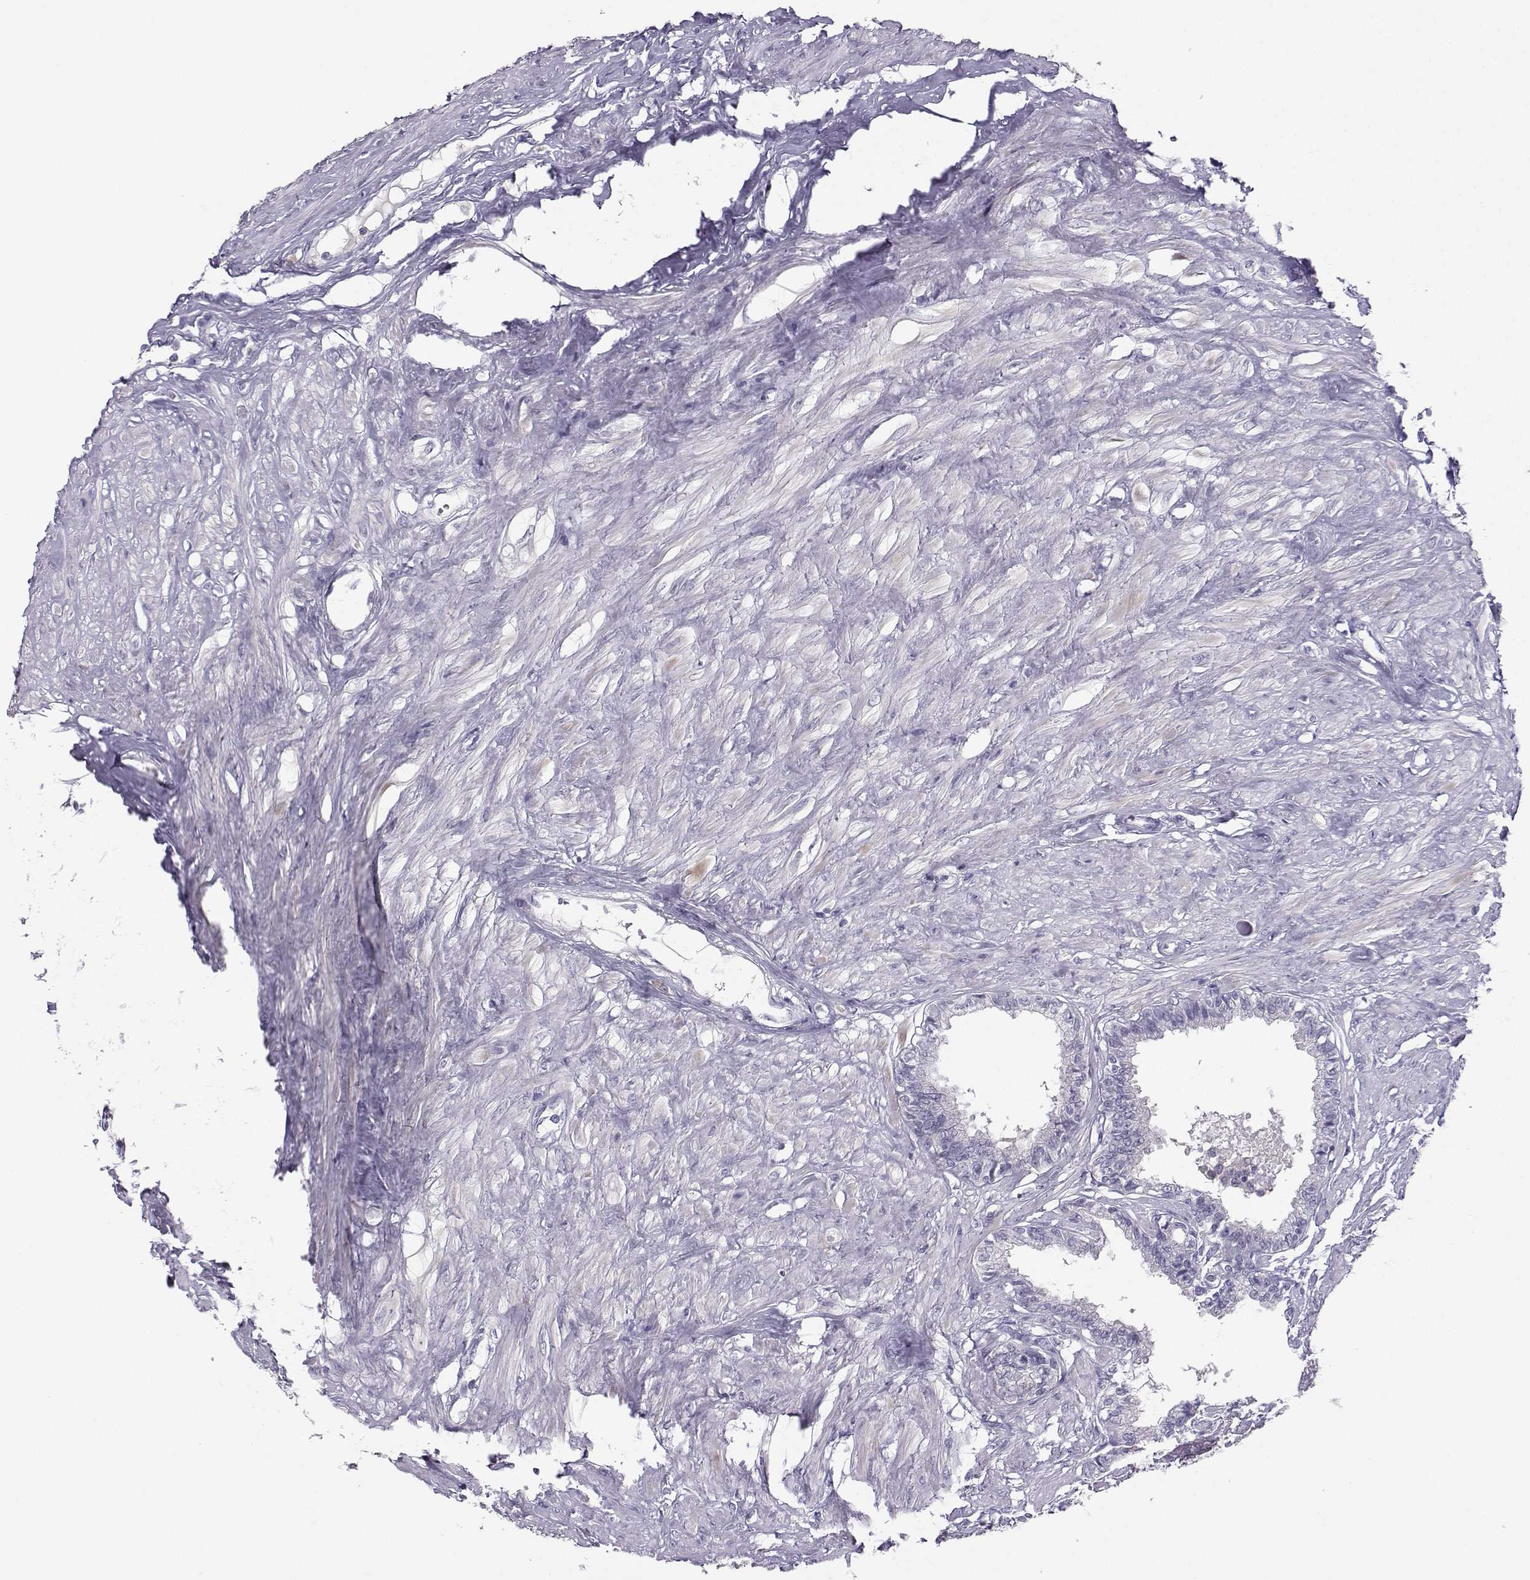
{"staining": {"intensity": "negative", "quantity": "none", "location": "none"}, "tissue": "seminal vesicle", "cell_type": "Glandular cells", "image_type": "normal", "snomed": [{"axis": "morphology", "description": "Normal tissue, NOS"}, {"axis": "morphology", "description": "Urothelial carcinoma, NOS"}, {"axis": "topography", "description": "Urinary bladder"}, {"axis": "topography", "description": "Seminal veicle"}], "caption": "IHC of unremarkable human seminal vesicle demonstrates no positivity in glandular cells. (DAB (3,3'-diaminobenzidine) IHC with hematoxylin counter stain).", "gene": "MROH7", "patient": {"sex": "male", "age": 76}}